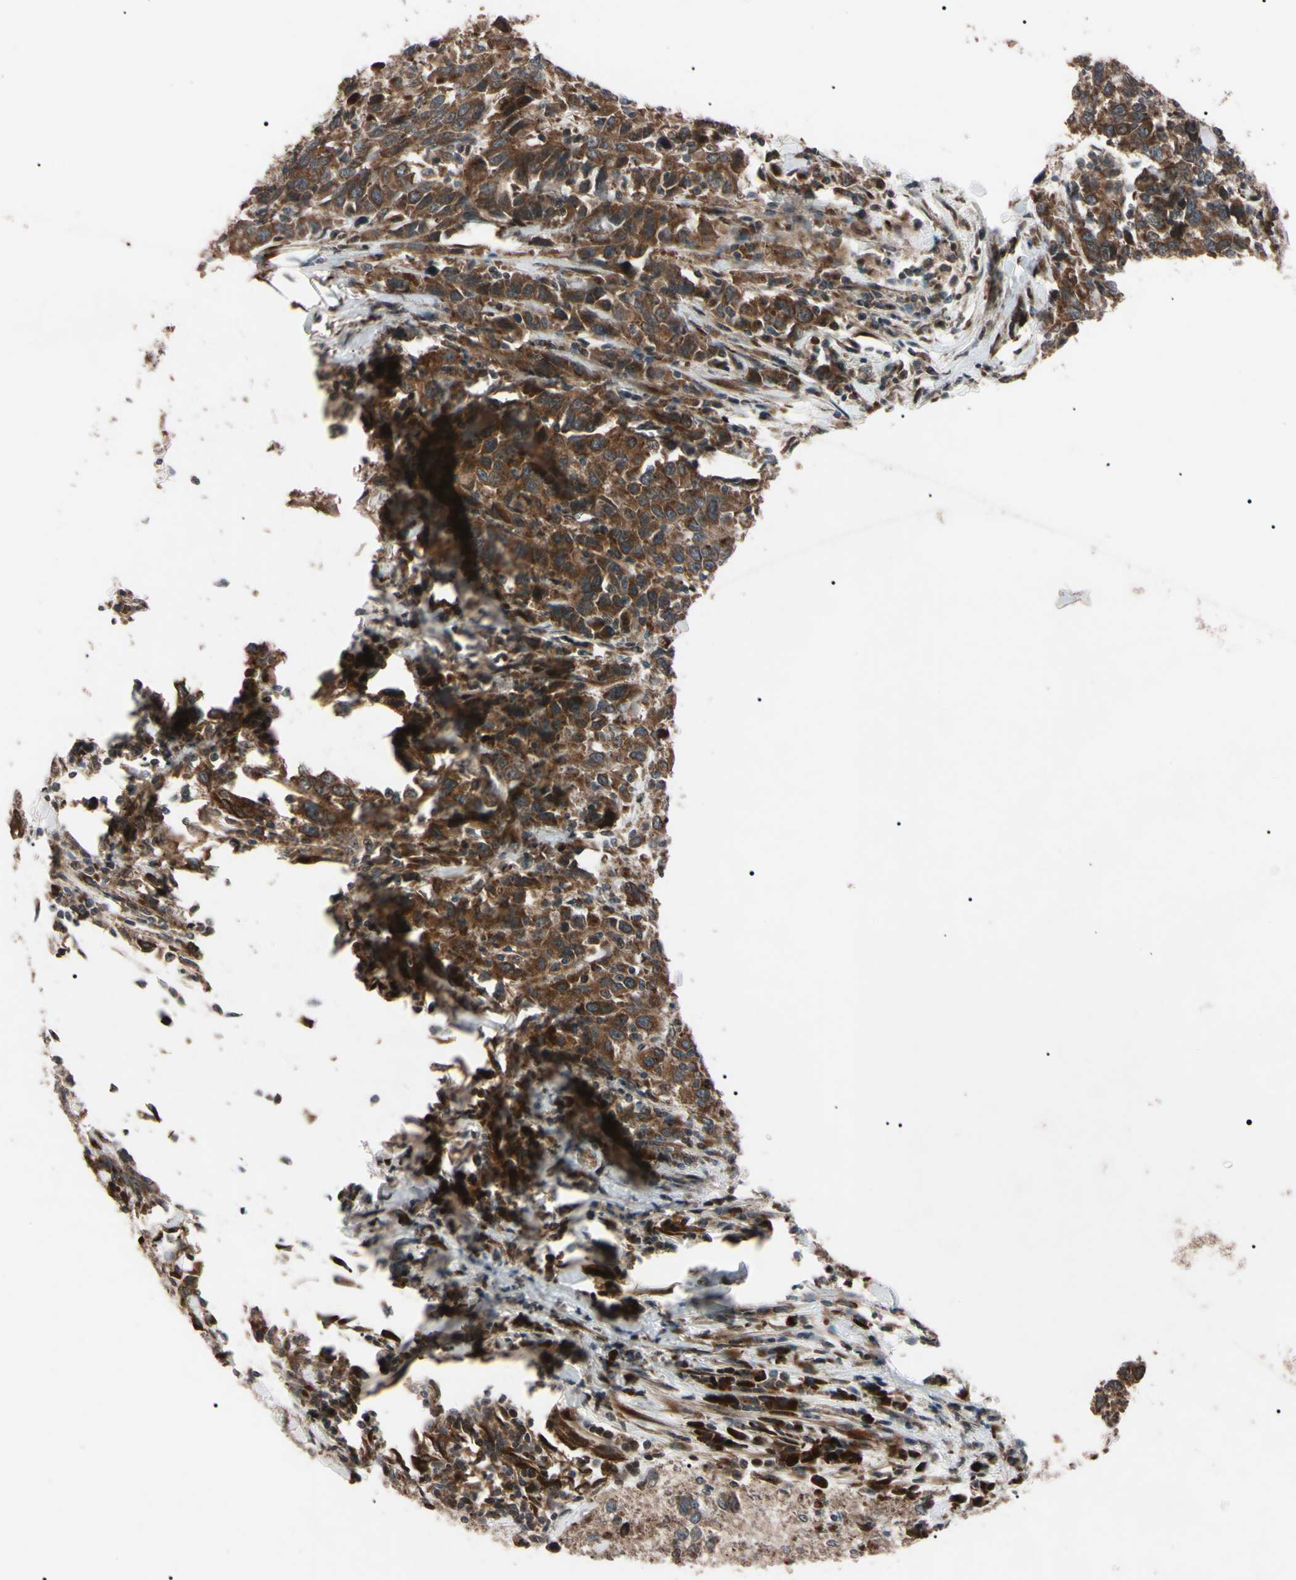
{"staining": {"intensity": "strong", "quantity": ">75%", "location": "cytoplasmic/membranous"}, "tissue": "urothelial cancer", "cell_type": "Tumor cells", "image_type": "cancer", "snomed": [{"axis": "morphology", "description": "Urothelial carcinoma, High grade"}, {"axis": "topography", "description": "Urinary bladder"}], "caption": "DAB immunohistochemical staining of urothelial cancer shows strong cytoplasmic/membranous protein positivity in about >75% of tumor cells.", "gene": "GUCY1B1", "patient": {"sex": "male", "age": 61}}